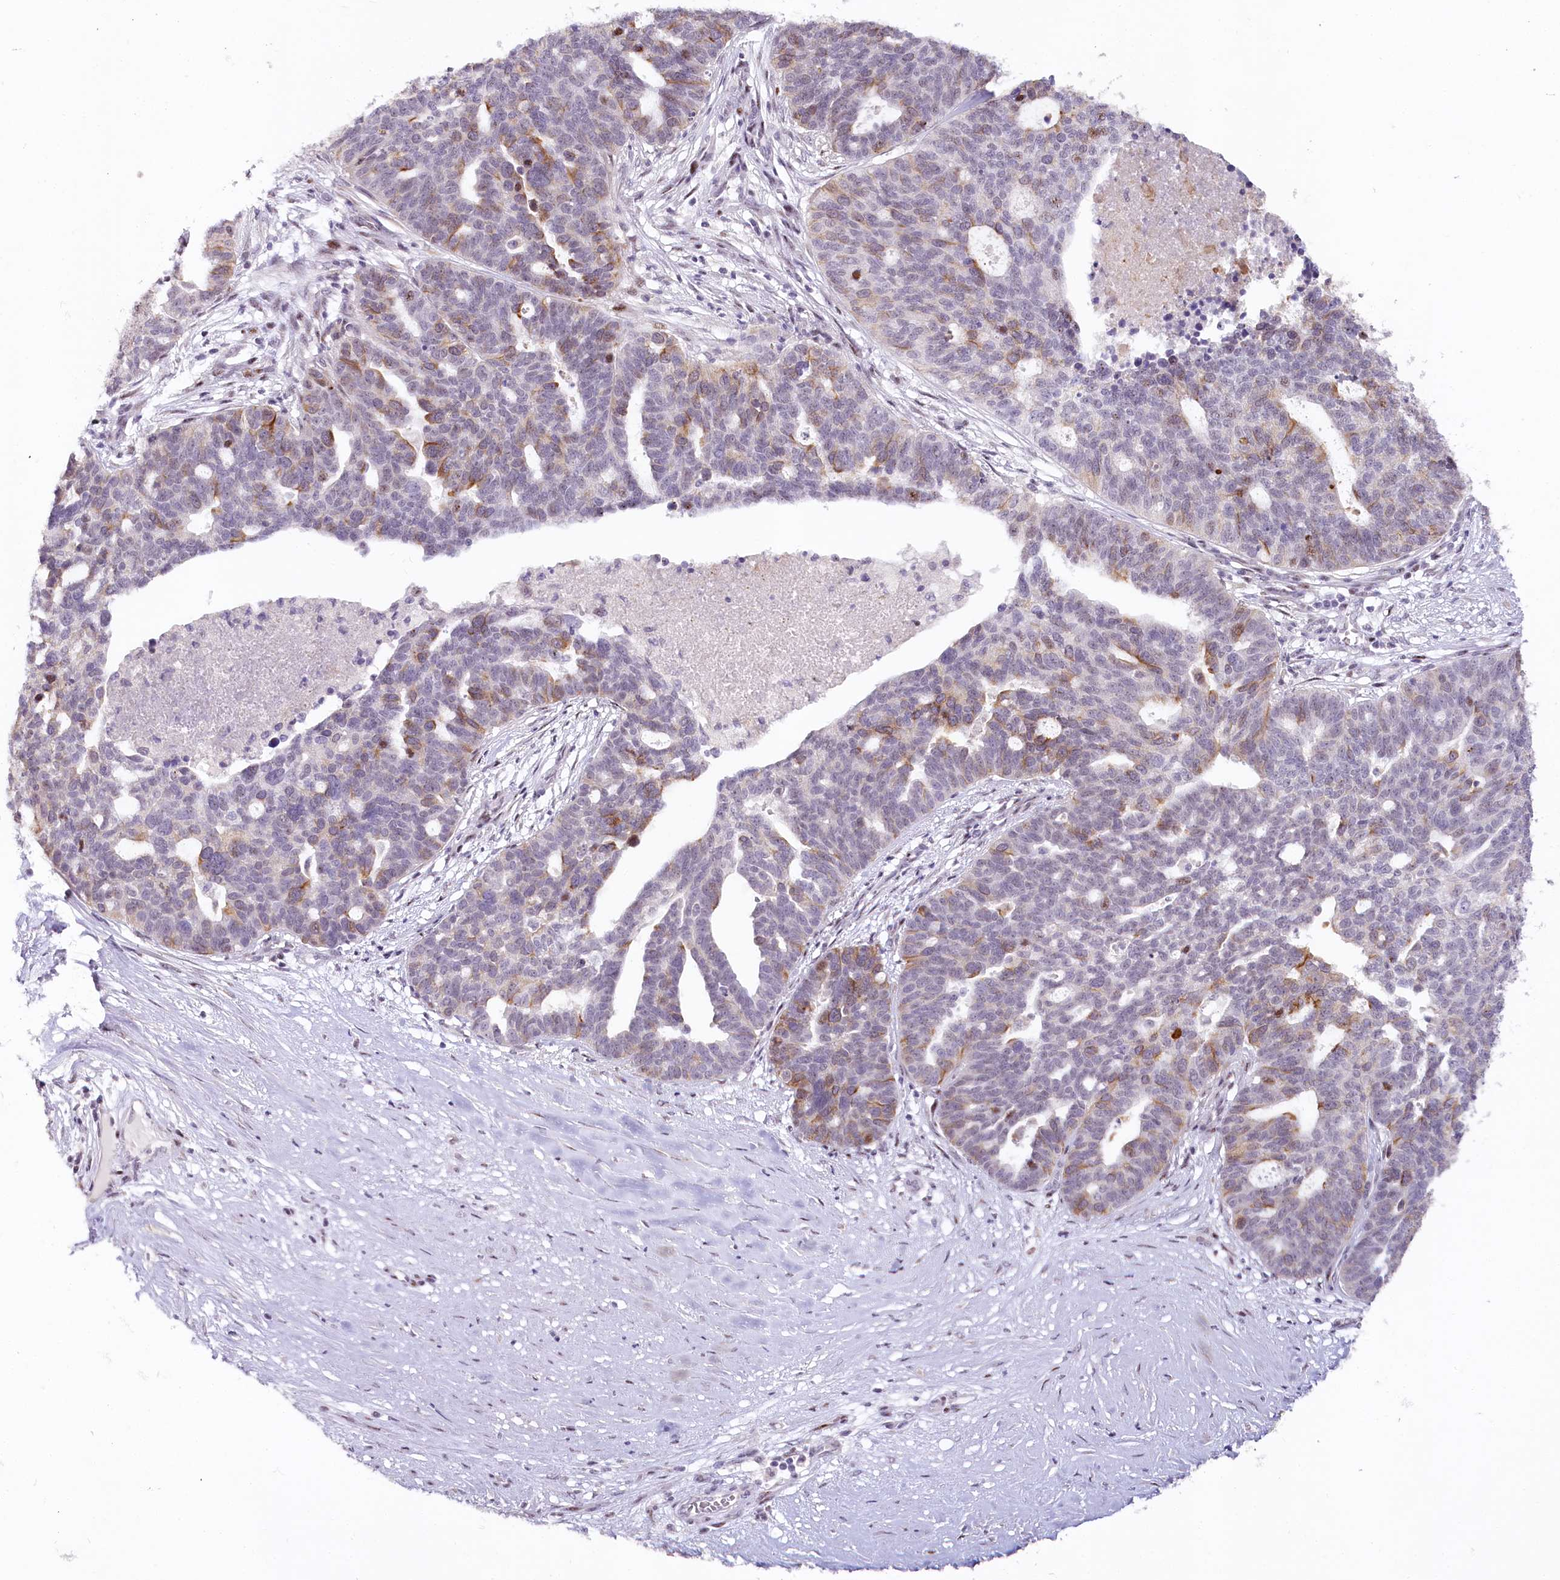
{"staining": {"intensity": "moderate", "quantity": "25%-75%", "location": "cytoplasmic/membranous"}, "tissue": "ovarian cancer", "cell_type": "Tumor cells", "image_type": "cancer", "snomed": [{"axis": "morphology", "description": "Cystadenocarcinoma, serous, NOS"}, {"axis": "topography", "description": "Ovary"}], "caption": "Immunohistochemical staining of ovarian serous cystadenocarcinoma reveals medium levels of moderate cytoplasmic/membranous expression in about 25%-75% of tumor cells.", "gene": "HPD", "patient": {"sex": "female", "age": 59}}